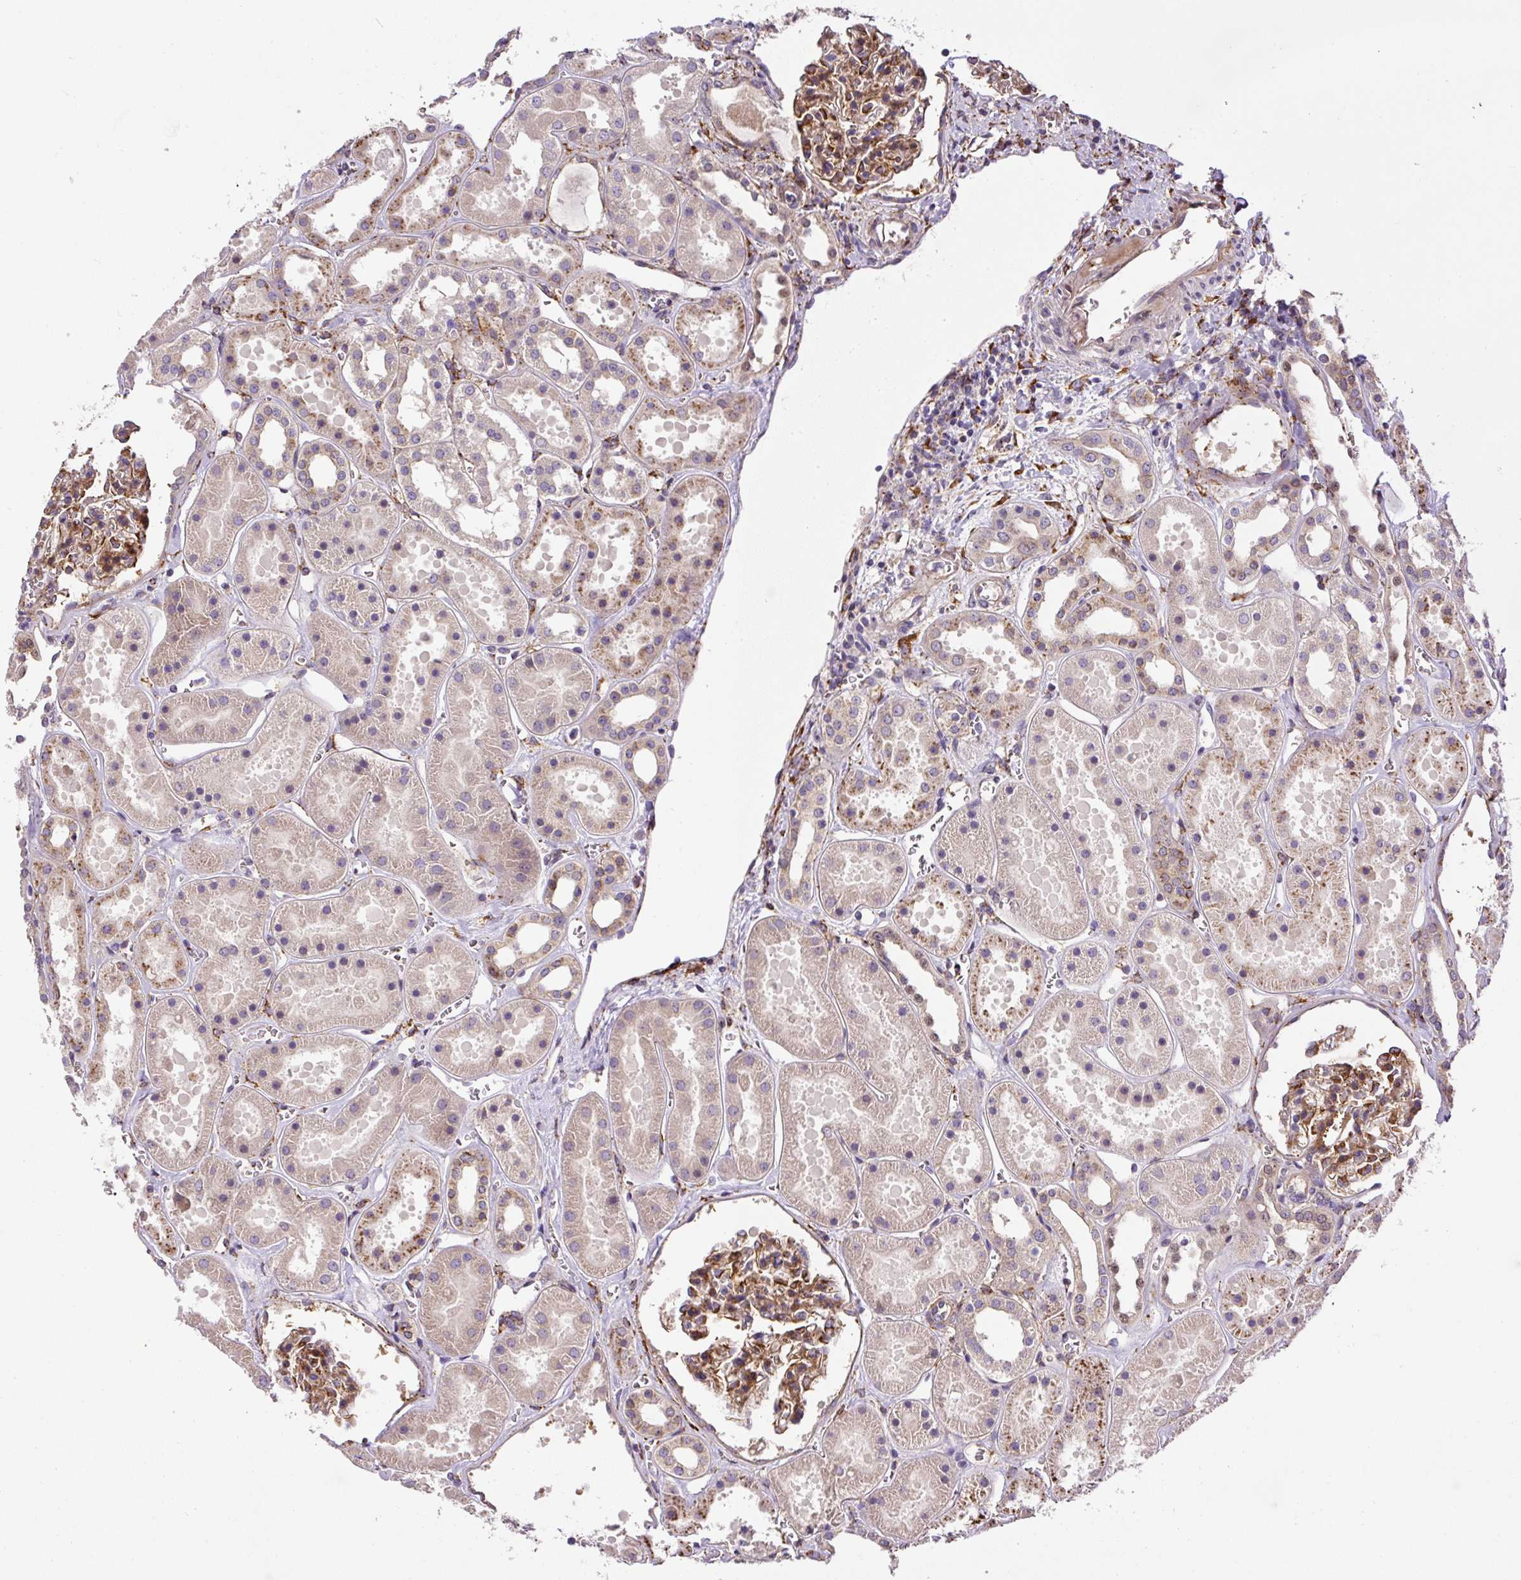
{"staining": {"intensity": "moderate", "quantity": ">75%", "location": "cytoplasmic/membranous"}, "tissue": "kidney", "cell_type": "Cells in glomeruli", "image_type": "normal", "snomed": [{"axis": "morphology", "description": "Normal tissue, NOS"}, {"axis": "topography", "description": "Kidney"}], "caption": "Human kidney stained with a brown dye demonstrates moderate cytoplasmic/membranous positive staining in approximately >75% of cells in glomeruli.", "gene": "RNF170", "patient": {"sex": "female", "age": 41}}